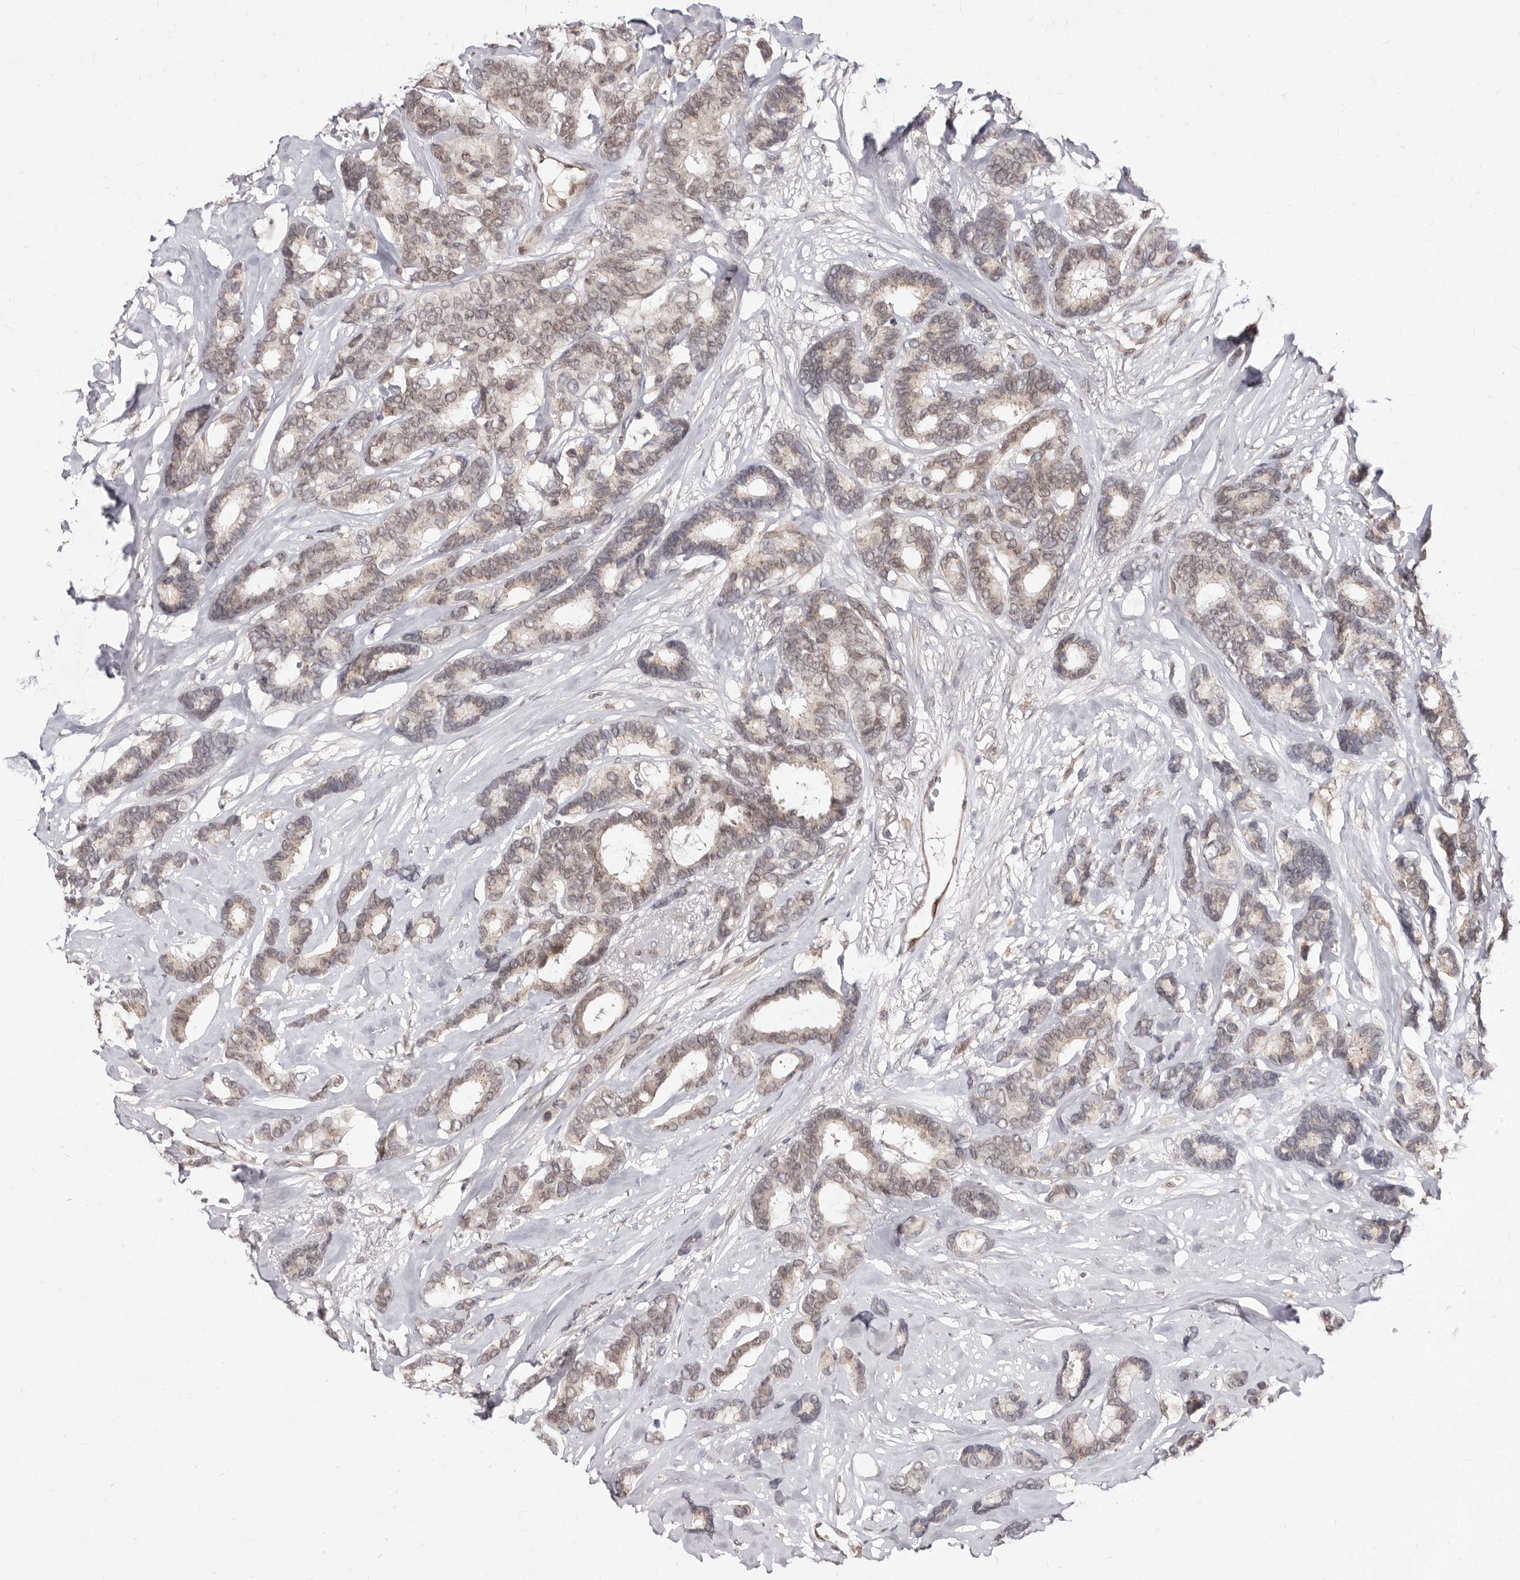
{"staining": {"intensity": "weak", "quantity": "25%-75%", "location": "nuclear"}, "tissue": "breast cancer", "cell_type": "Tumor cells", "image_type": "cancer", "snomed": [{"axis": "morphology", "description": "Duct carcinoma"}, {"axis": "topography", "description": "Breast"}], "caption": "The micrograph exhibits immunohistochemical staining of intraductal carcinoma (breast). There is weak nuclear staining is appreciated in about 25%-75% of tumor cells.", "gene": "LCORL", "patient": {"sex": "female", "age": 87}}